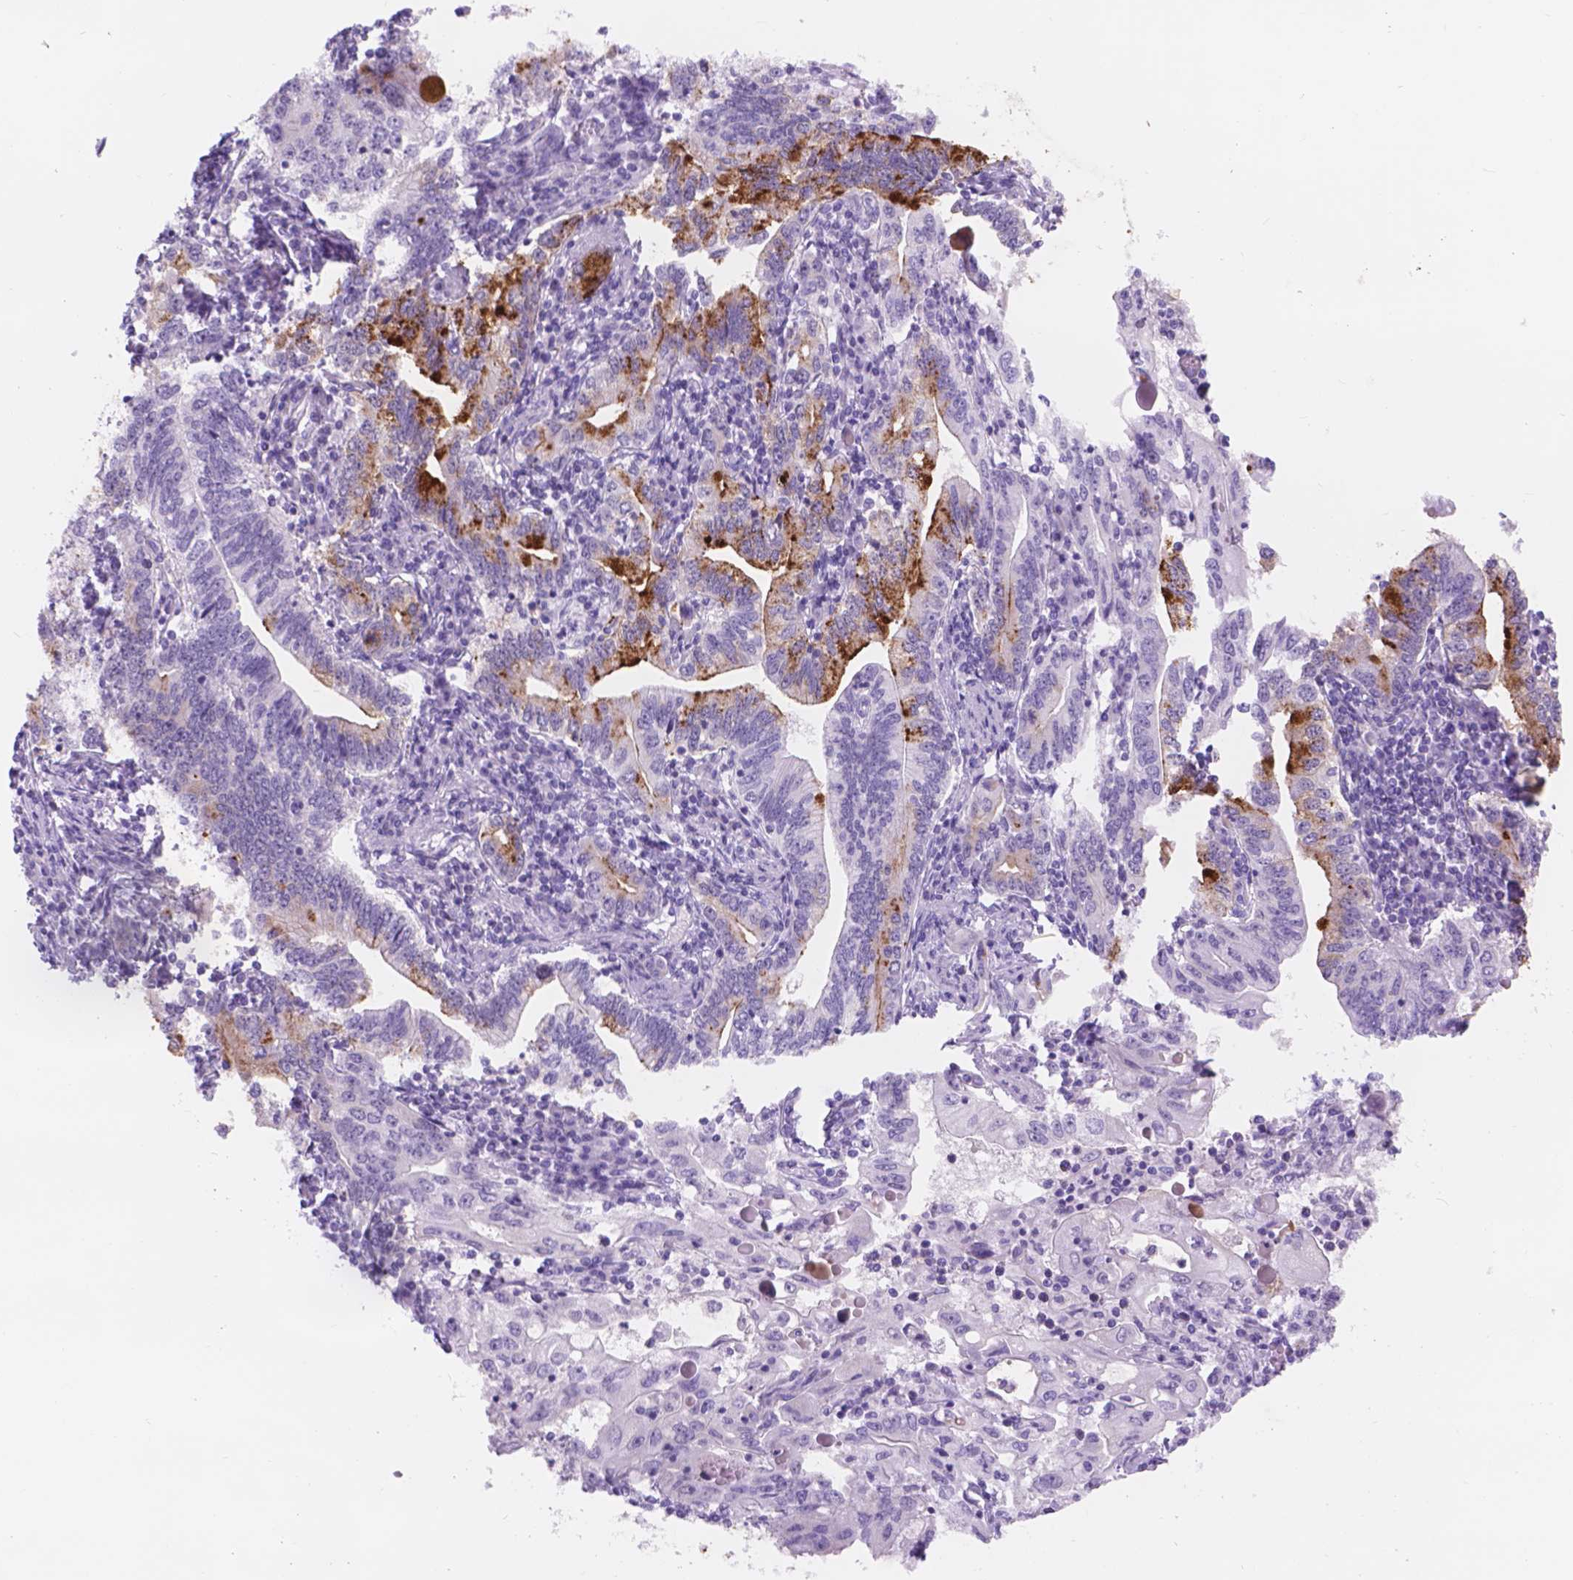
{"staining": {"intensity": "strong", "quantity": "<25%", "location": "cytoplasmic/membranous"}, "tissue": "stomach cancer", "cell_type": "Tumor cells", "image_type": "cancer", "snomed": [{"axis": "morphology", "description": "Adenocarcinoma, NOS"}, {"axis": "topography", "description": "Stomach, lower"}], "caption": "A histopathology image of stomach adenocarcinoma stained for a protein demonstrates strong cytoplasmic/membranous brown staining in tumor cells.", "gene": "DCC", "patient": {"sex": "female", "age": 72}}